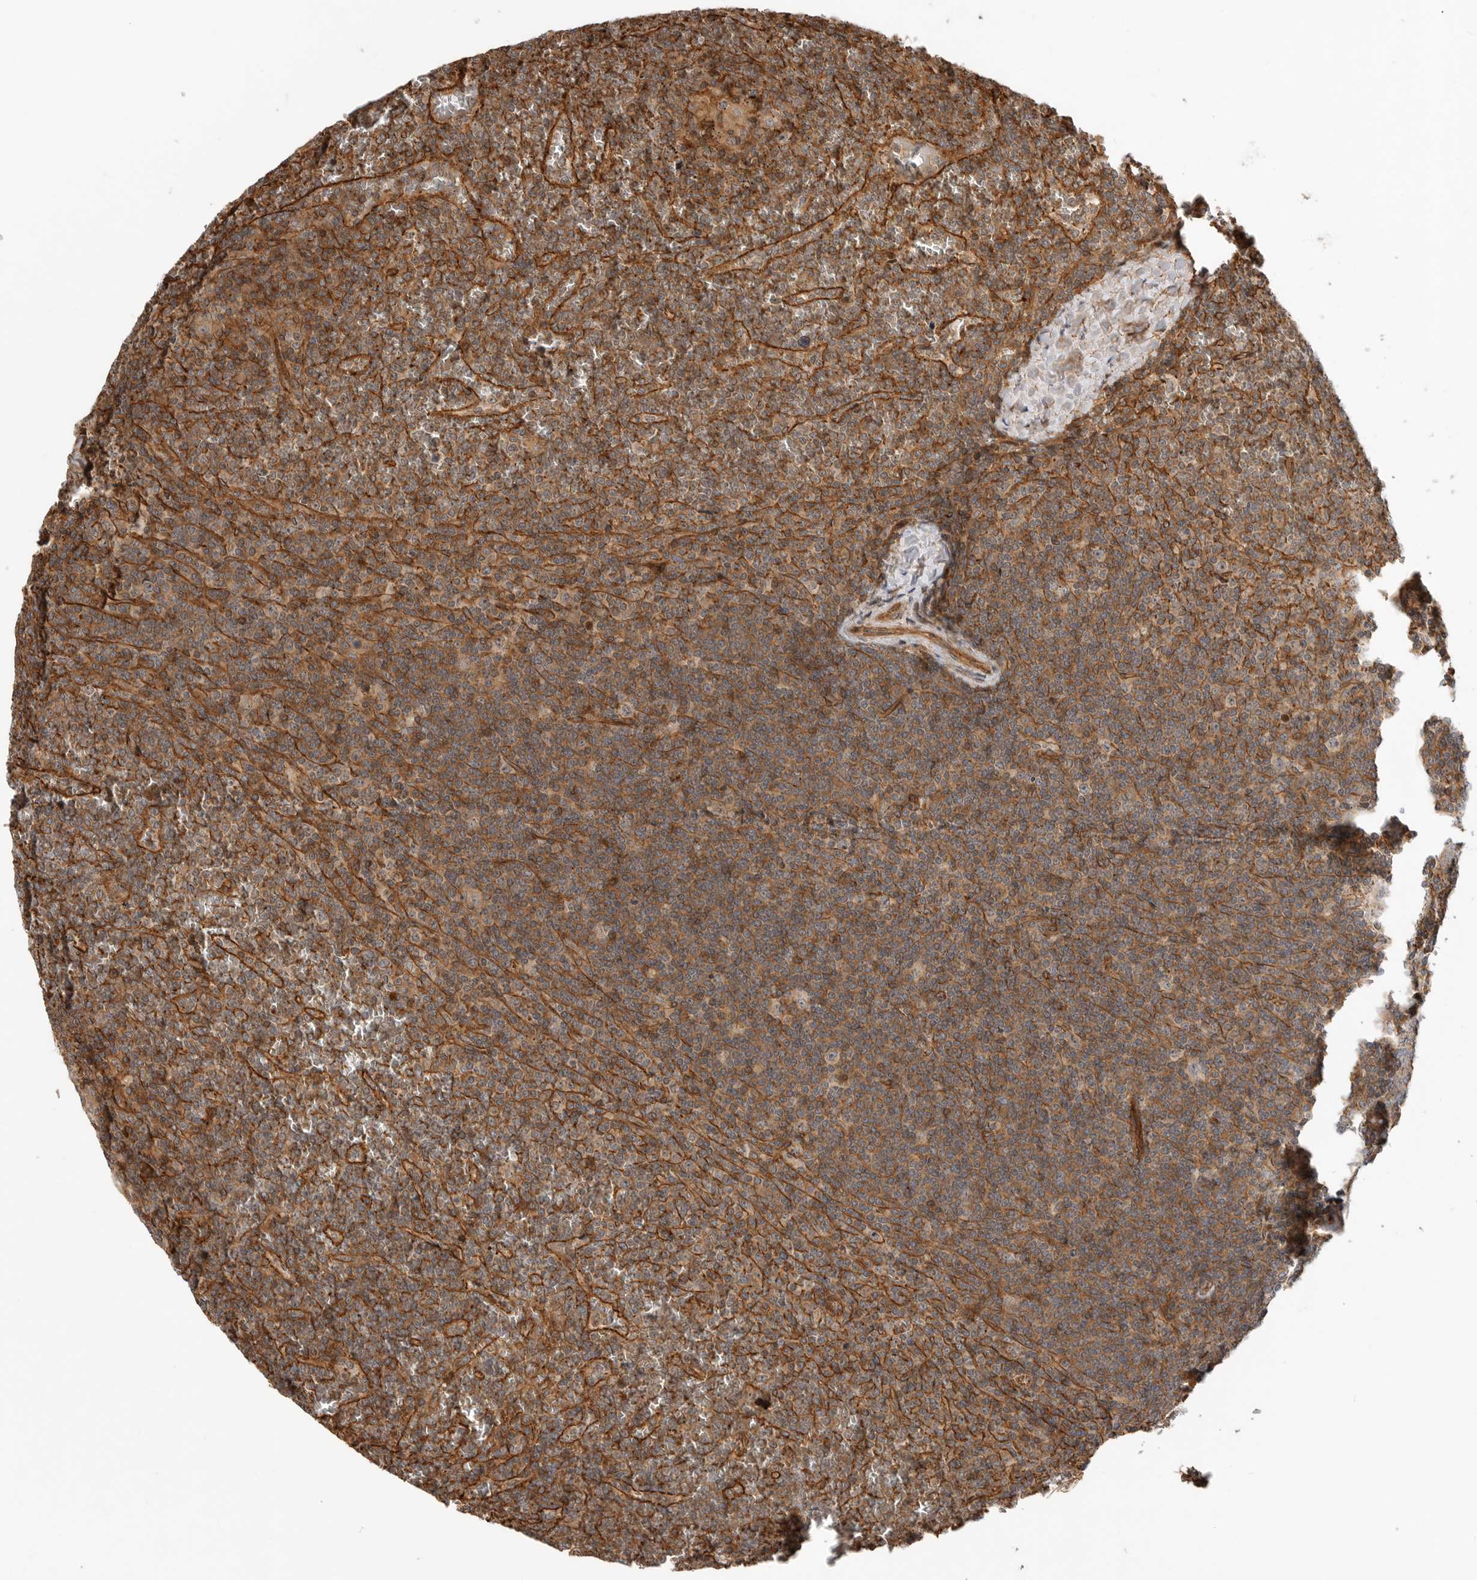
{"staining": {"intensity": "moderate", "quantity": ">75%", "location": "cytoplasmic/membranous"}, "tissue": "lymphoma", "cell_type": "Tumor cells", "image_type": "cancer", "snomed": [{"axis": "morphology", "description": "Malignant lymphoma, non-Hodgkin's type, Low grade"}, {"axis": "topography", "description": "Spleen"}], "caption": "Immunohistochemistry (IHC) of human lymphoma demonstrates medium levels of moderate cytoplasmic/membranous positivity in approximately >75% of tumor cells.", "gene": "GPATCH2", "patient": {"sex": "female", "age": 19}}